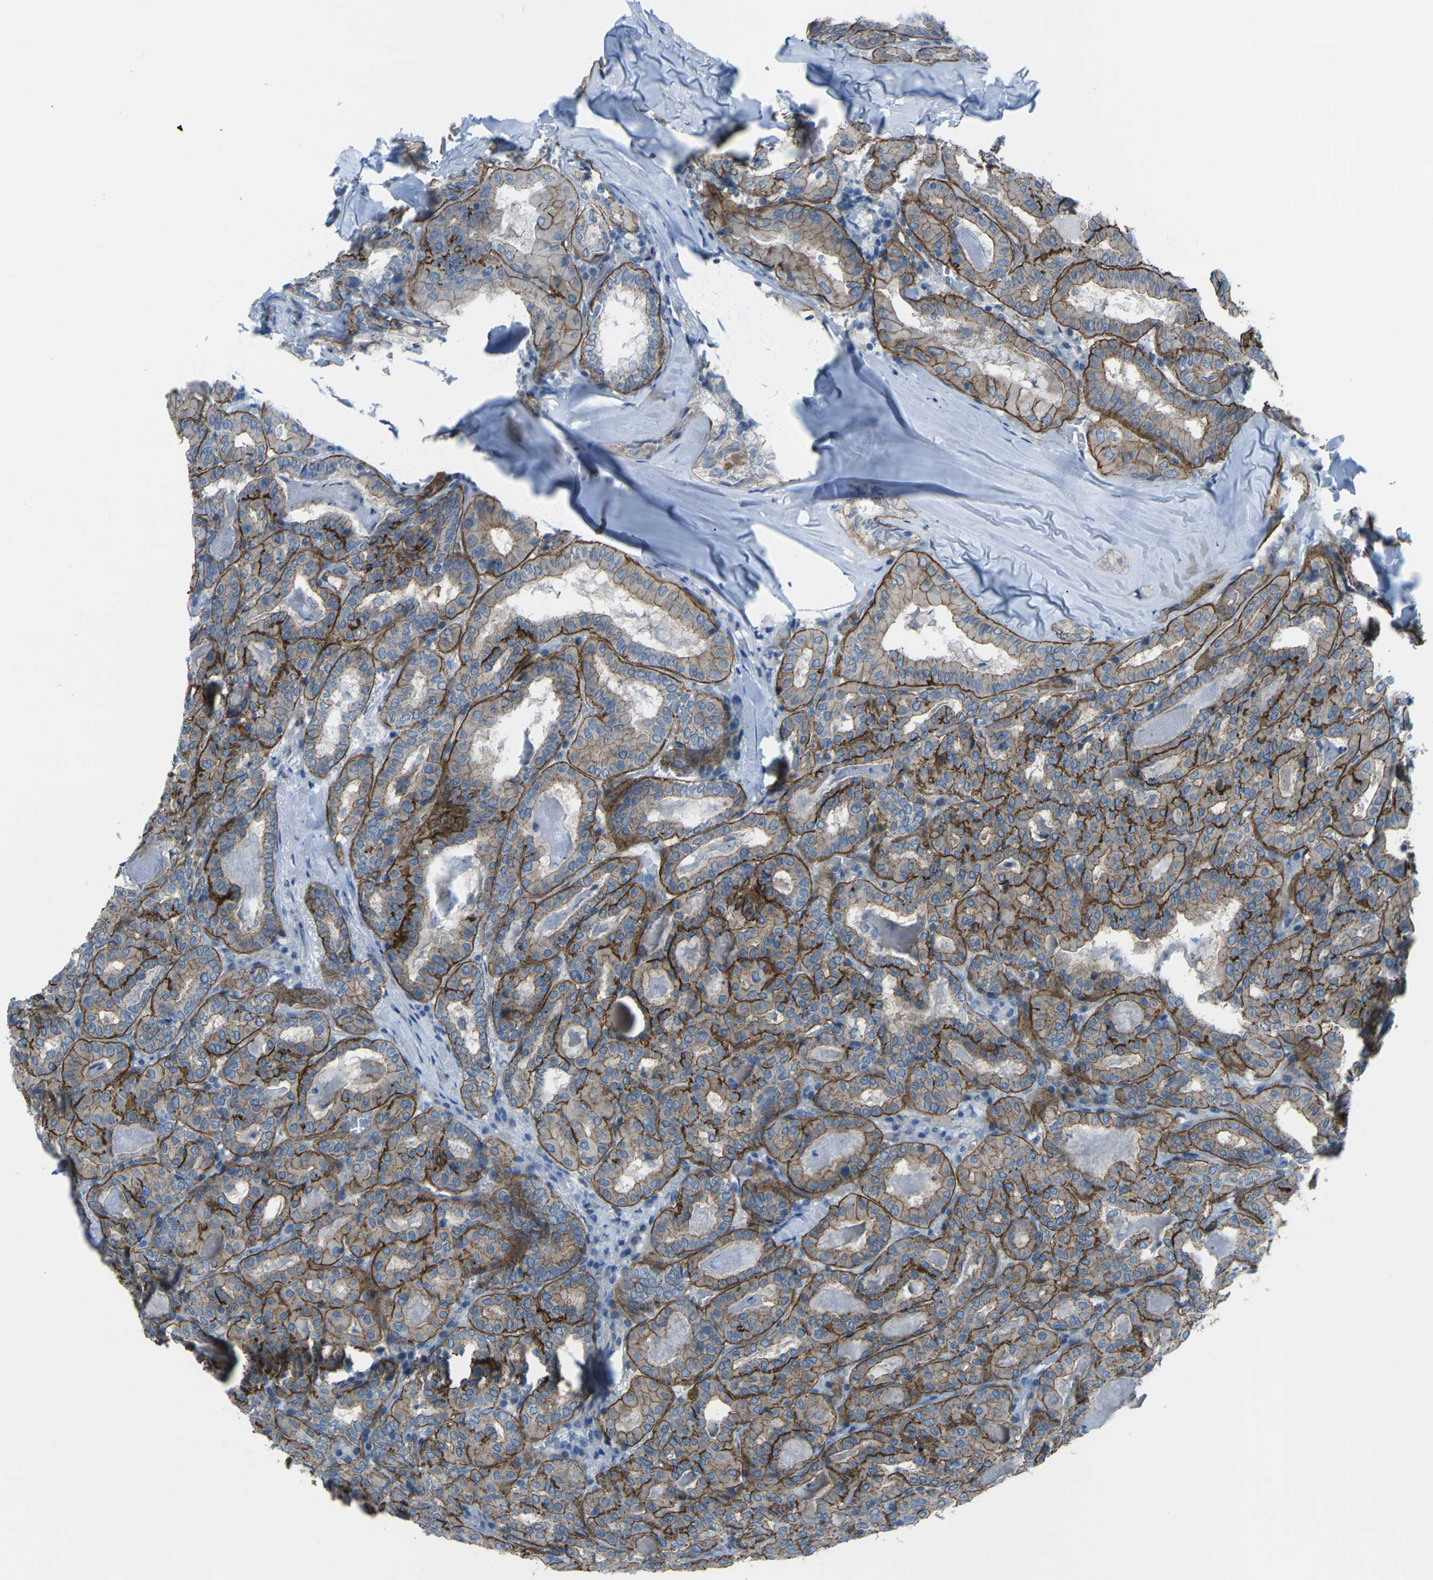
{"staining": {"intensity": "moderate", "quantity": "25%-75%", "location": "cytoplasmic/membranous"}, "tissue": "thyroid cancer", "cell_type": "Tumor cells", "image_type": "cancer", "snomed": [{"axis": "morphology", "description": "Papillary adenocarcinoma, NOS"}, {"axis": "topography", "description": "Thyroid gland"}], "caption": "A micrograph of human thyroid cancer stained for a protein reveals moderate cytoplasmic/membranous brown staining in tumor cells.", "gene": "UTRN", "patient": {"sex": "female", "age": 42}}